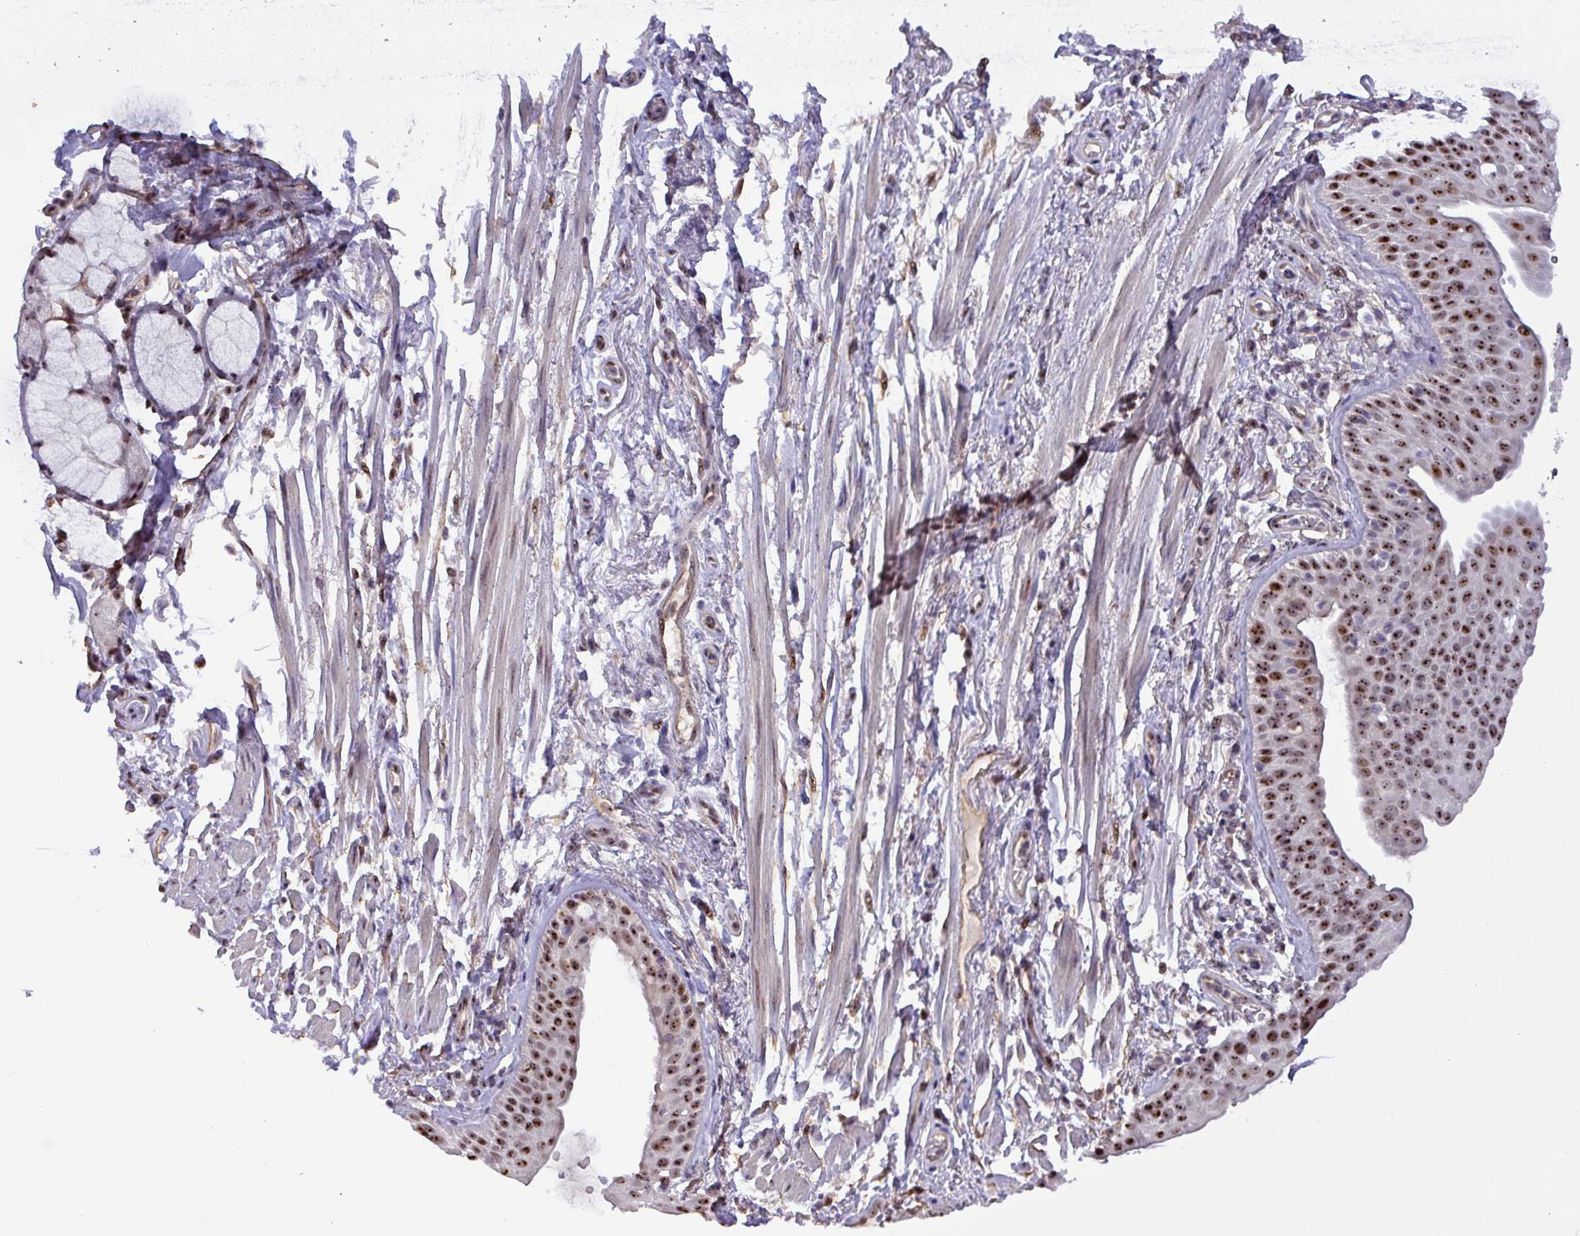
{"staining": {"intensity": "strong", "quantity": ">75%", "location": "nuclear"}, "tissue": "bronchus", "cell_type": "Respiratory epithelial cells", "image_type": "normal", "snomed": [{"axis": "morphology", "description": "Normal tissue, NOS"}, {"axis": "topography", "description": "Bronchus"}], "caption": "Protein analysis of benign bronchus demonstrates strong nuclear expression in about >75% of respiratory epithelial cells.", "gene": "RRN3", "patient": {"sex": "male", "age": 70}}